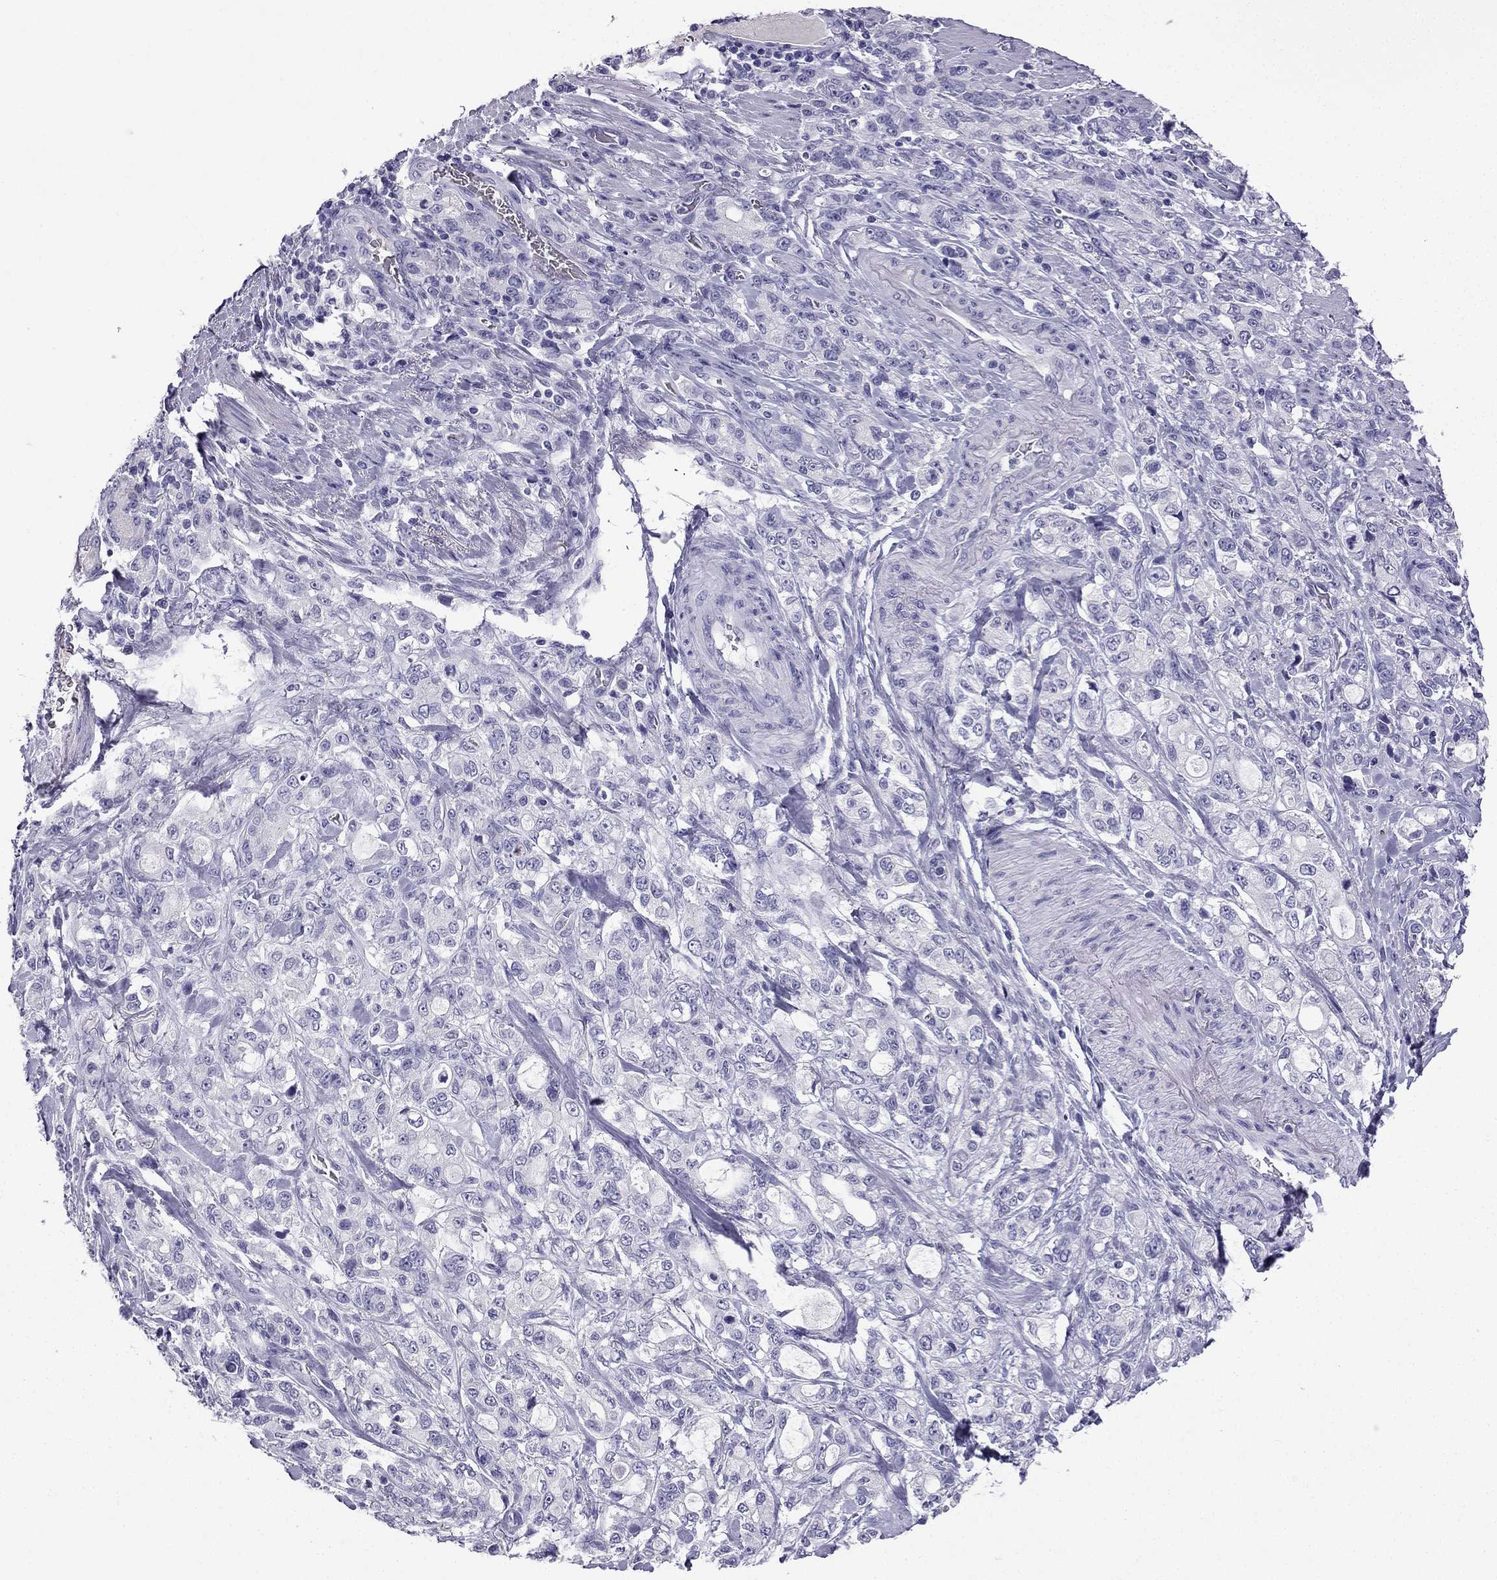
{"staining": {"intensity": "negative", "quantity": "none", "location": "none"}, "tissue": "stomach cancer", "cell_type": "Tumor cells", "image_type": "cancer", "snomed": [{"axis": "morphology", "description": "Adenocarcinoma, NOS"}, {"axis": "topography", "description": "Stomach"}], "caption": "This is an immunohistochemistry (IHC) photomicrograph of human stomach cancer (adenocarcinoma). There is no expression in tumor cells.", "gene": "NPTX1", "patient": {"sex": "male", "age": 63}}